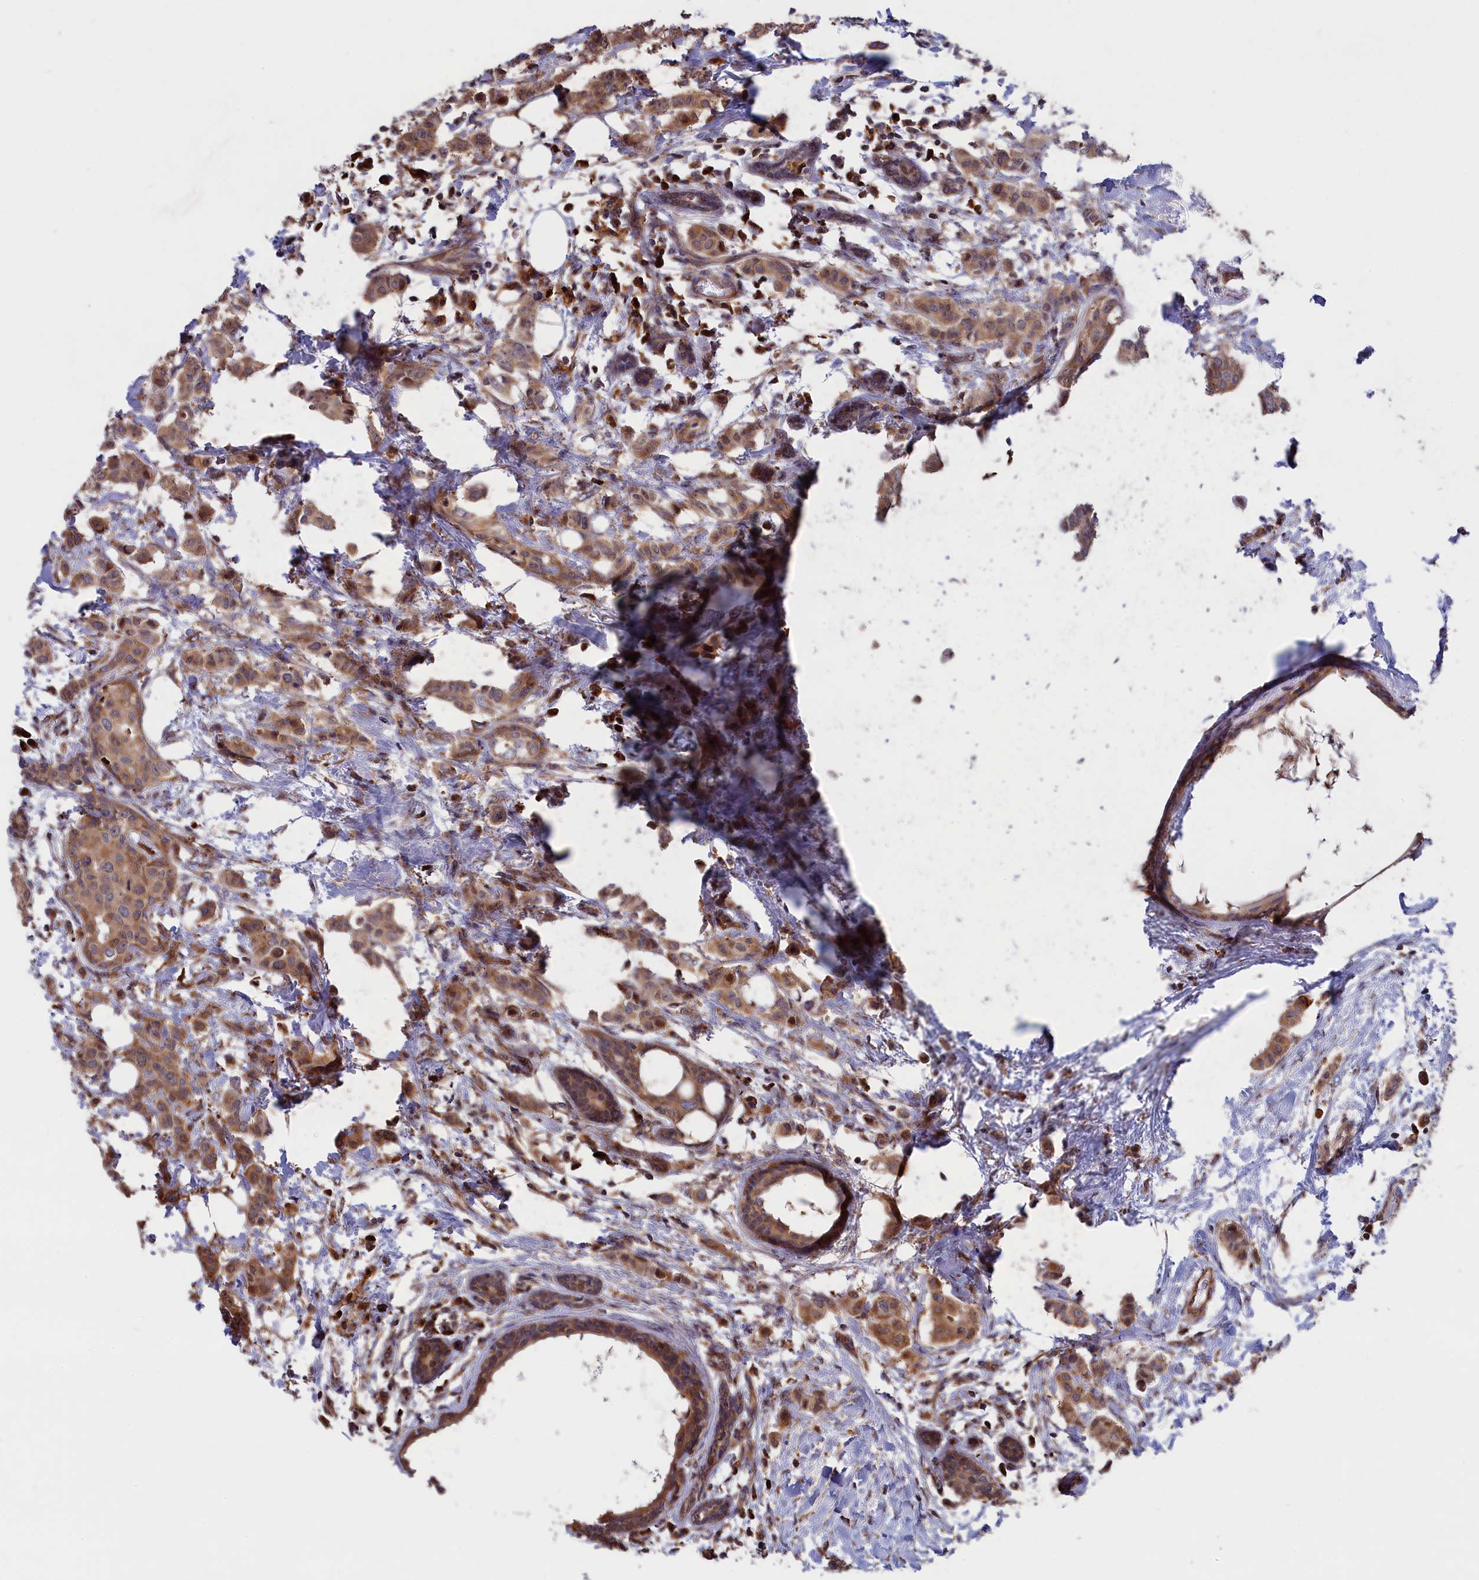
{"staining": {"intensity": "moderate", "quantity": ">75%", "location": "cytoplasmic/membranous"}, "tissue": "breast cancer", "cell_type": "Tumor cells", "image_type": "cancer", "snomed": [{"axis": "morphology", "description": "Duct carcinoma"}, {"axis": "topography", "description": "Breast"}], "caption": "The histopathology image reveals a brown stain indicating the presence of a protein in the cytoplasmic/membranous of tumor cells in breast intraductal carcinoma.", "gene": "PLA2G4C", "patient": {"sex": "female", "age": 40}}